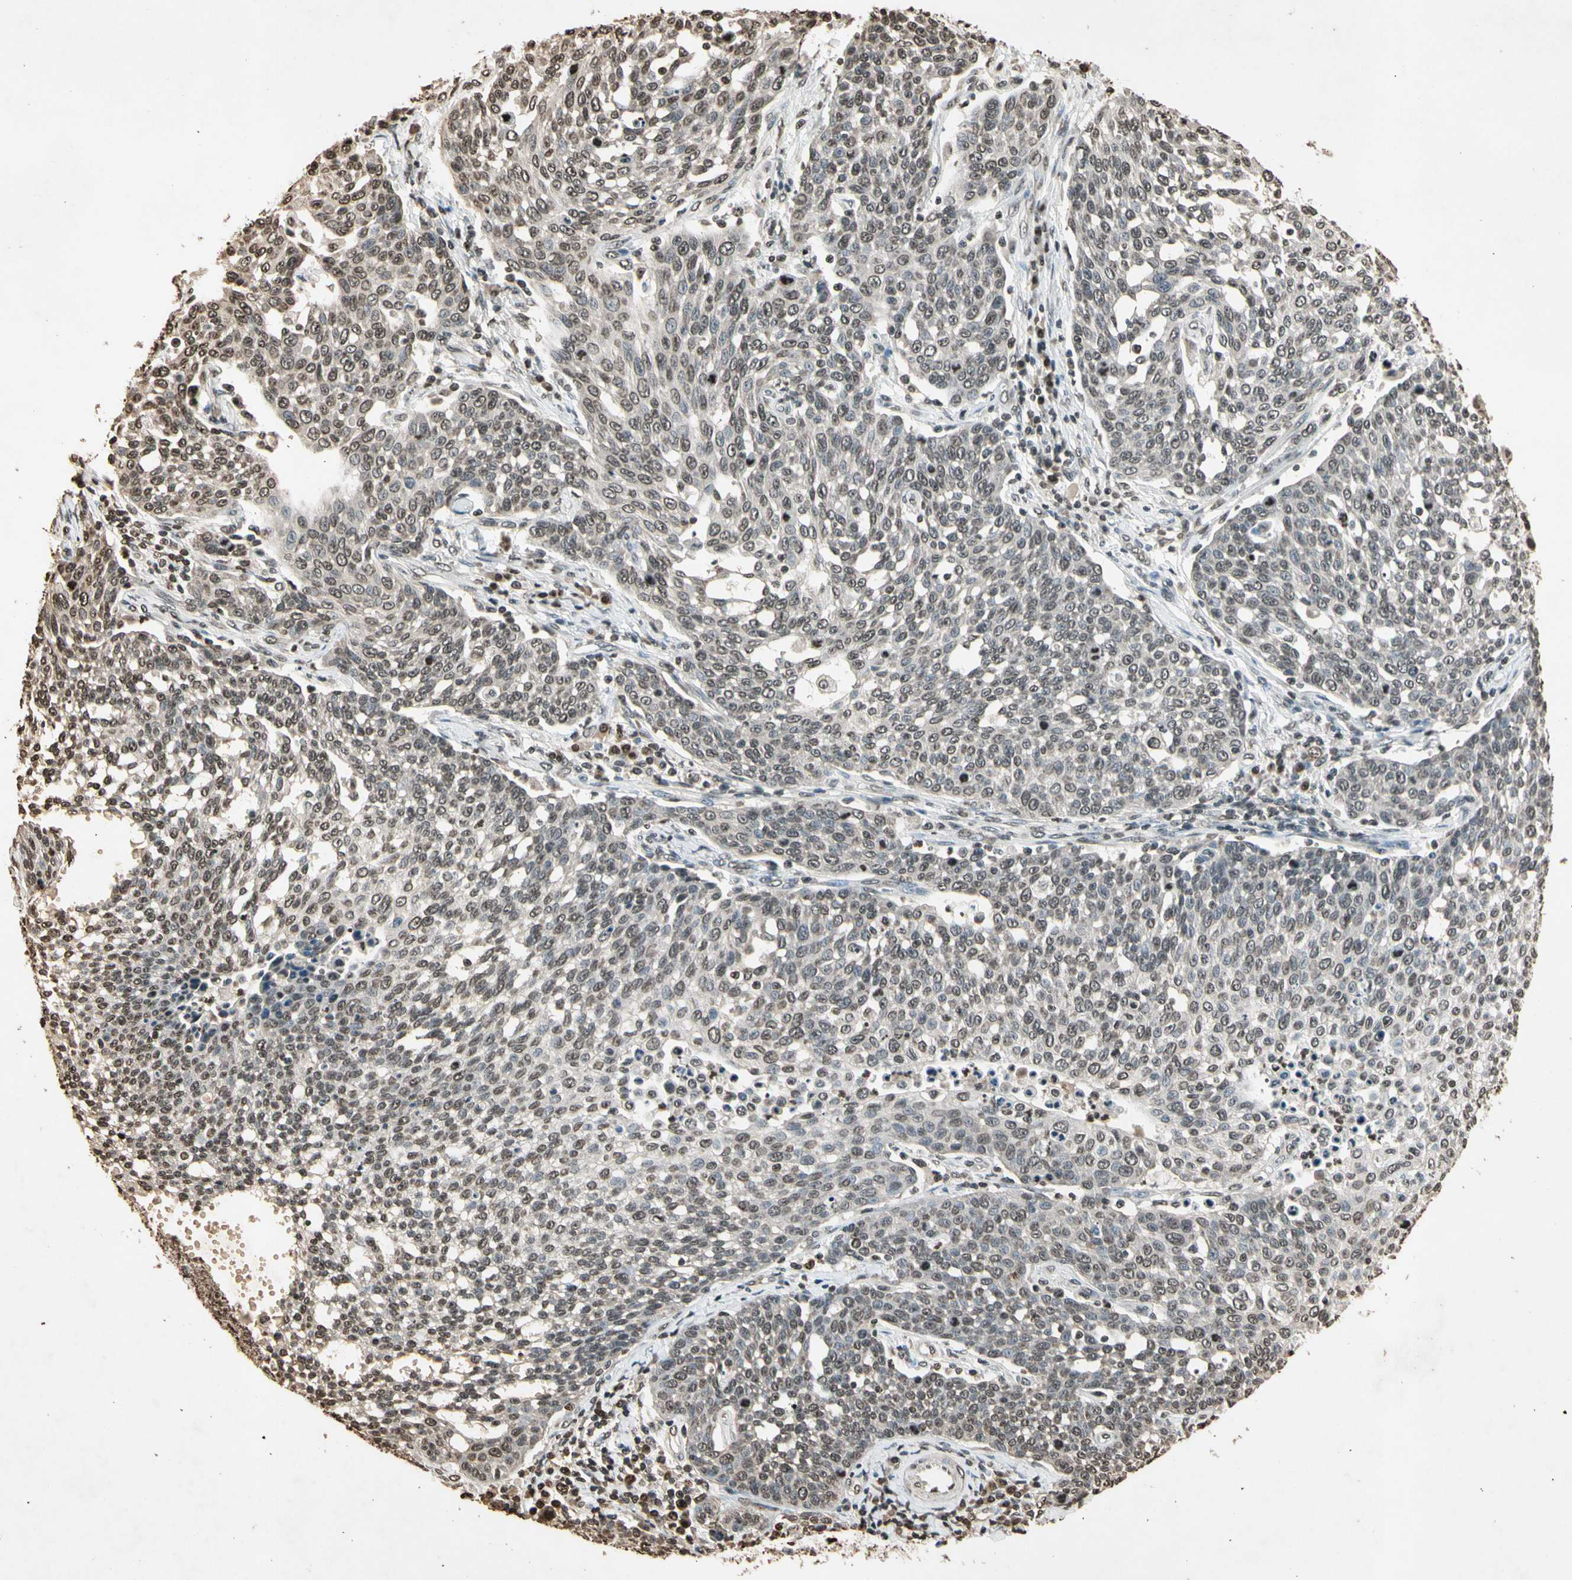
{"staining": {"intensity": "weak", "quantity": "25%-75%", "location": "nuclear"}, "tissue": "cervical cancer", "cell_type": "Tumor cells", "image_type": "cancer", "snomed": [{"axis": "morphology", "description": "Squamous cell carcinoma, NOS"}, {"axis": "topography", "description": "Cervix"}], "caption": "Immunohistochemical staining of cervical squamous cell carcinoma displays low levels of weak nuclear positivity in approximately 25%-75% of tumor cells. Nuclei are stained in blue.", "gene": "TOP1", "patient": {"sex": "female", "age": 34}}